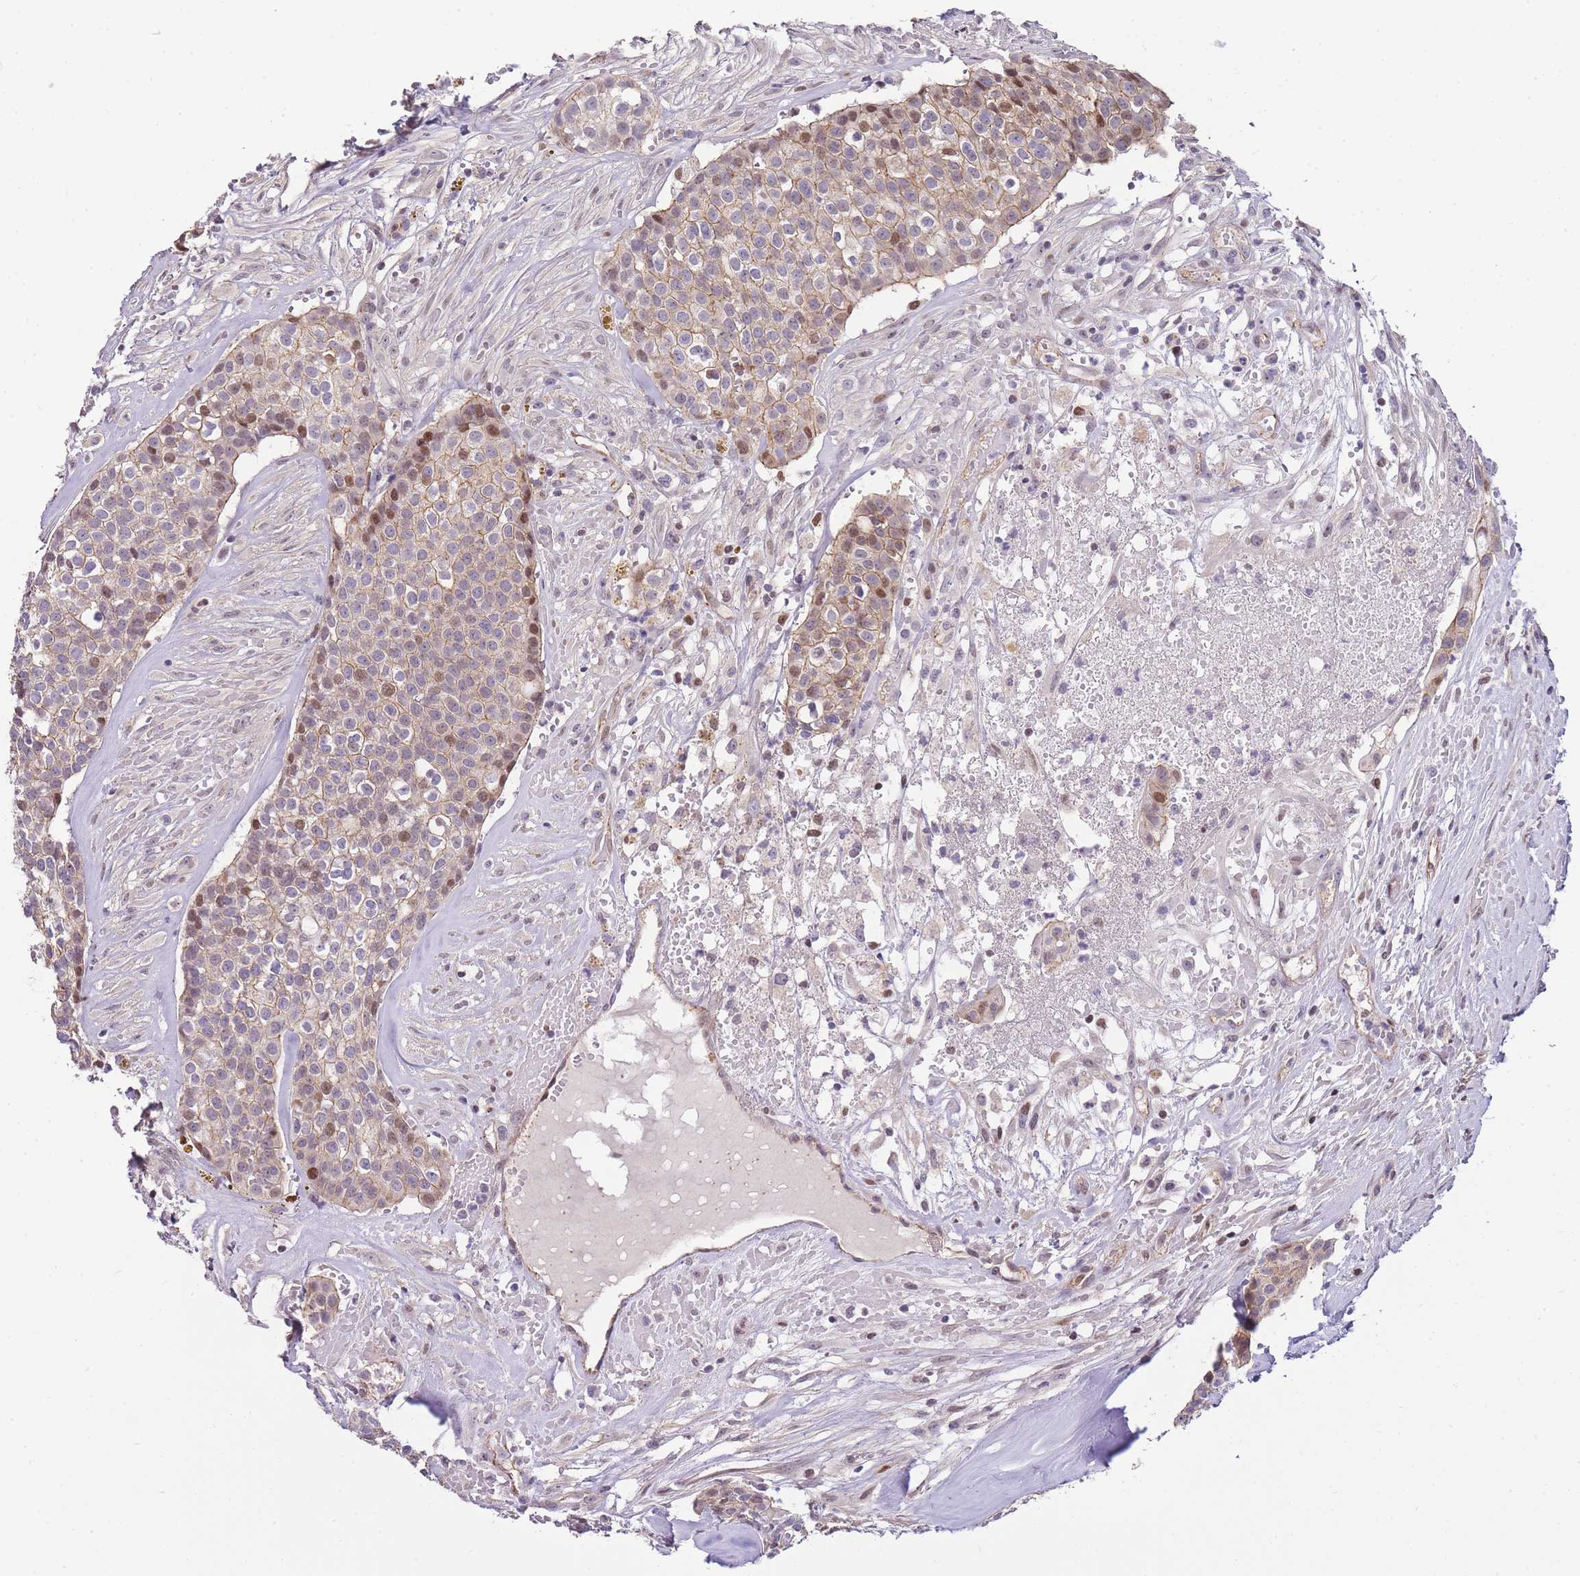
{"staining": {"intensity": "moderate", "quantity": "<25%", "location": "cytoplasmic/membranous,nuclear"}, "tissue": "head and neck cancer", "cell_type": "Tumor cells", "image_type": "cancer", "snomed": [{"axis": "morphology", "description": "Adenocarcinoma, NOS"}, {"axis": "topography", "description": "Head-Neck"}], "caption": "Protein staining demonstrates moderate cytoplasmic/membranous and nuclear staining in approximately <25% of tumor cells in head and neck cancer. The staining is performed using DAB (3,3'-diaminobenzidine) brown chromogen to label protein expression. The nuclei are counter-stained blue using hematoxylin.", "gene": "CLBA1", "patient": {"sex": "male", "age": 81}}